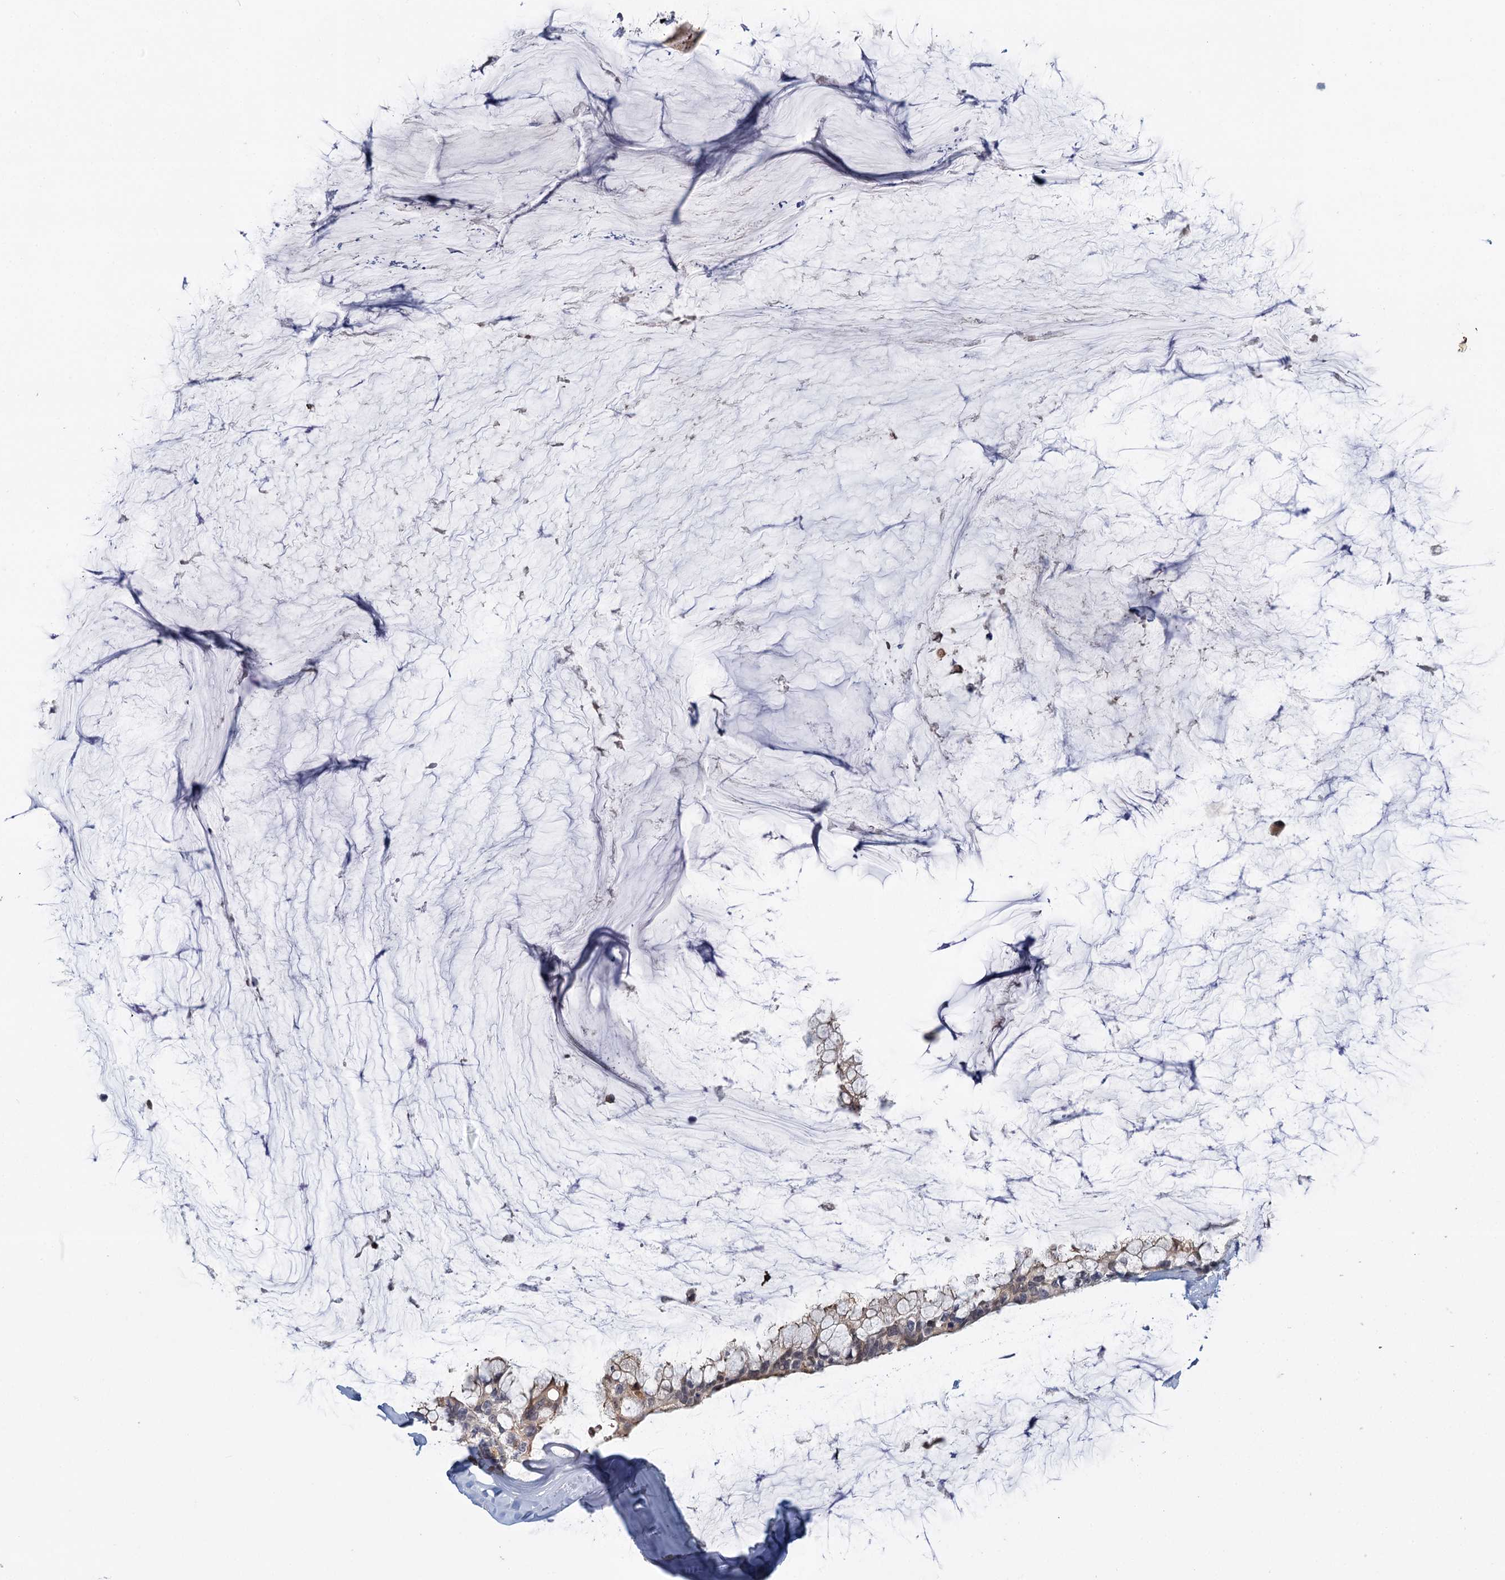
{"staining": {"intensity": "weak", "quantity": "<25%", "location": "cytoplasmic/membranous"}, "tissue": "ovarian cancer", "cell_type": "Tumor cells", "image_type": "cancer", "snomed": [{"axis": "morphology", "description": "Cystadenocarcinoma, mucinous, NOS"}, {"axis": "topography", "description": "Ovary"}], "caption": "High magnification brightfield microscopy of mucinous cystadenocarcinoma (ovarian) stained with DAB (3,3'-diaminobenzidine) (brown) and counterstained with hematoxylin (blue): tumor cells show no significant expression.", "gene": "MYO7B", "patient": {"sex": "female", "age": 39}}